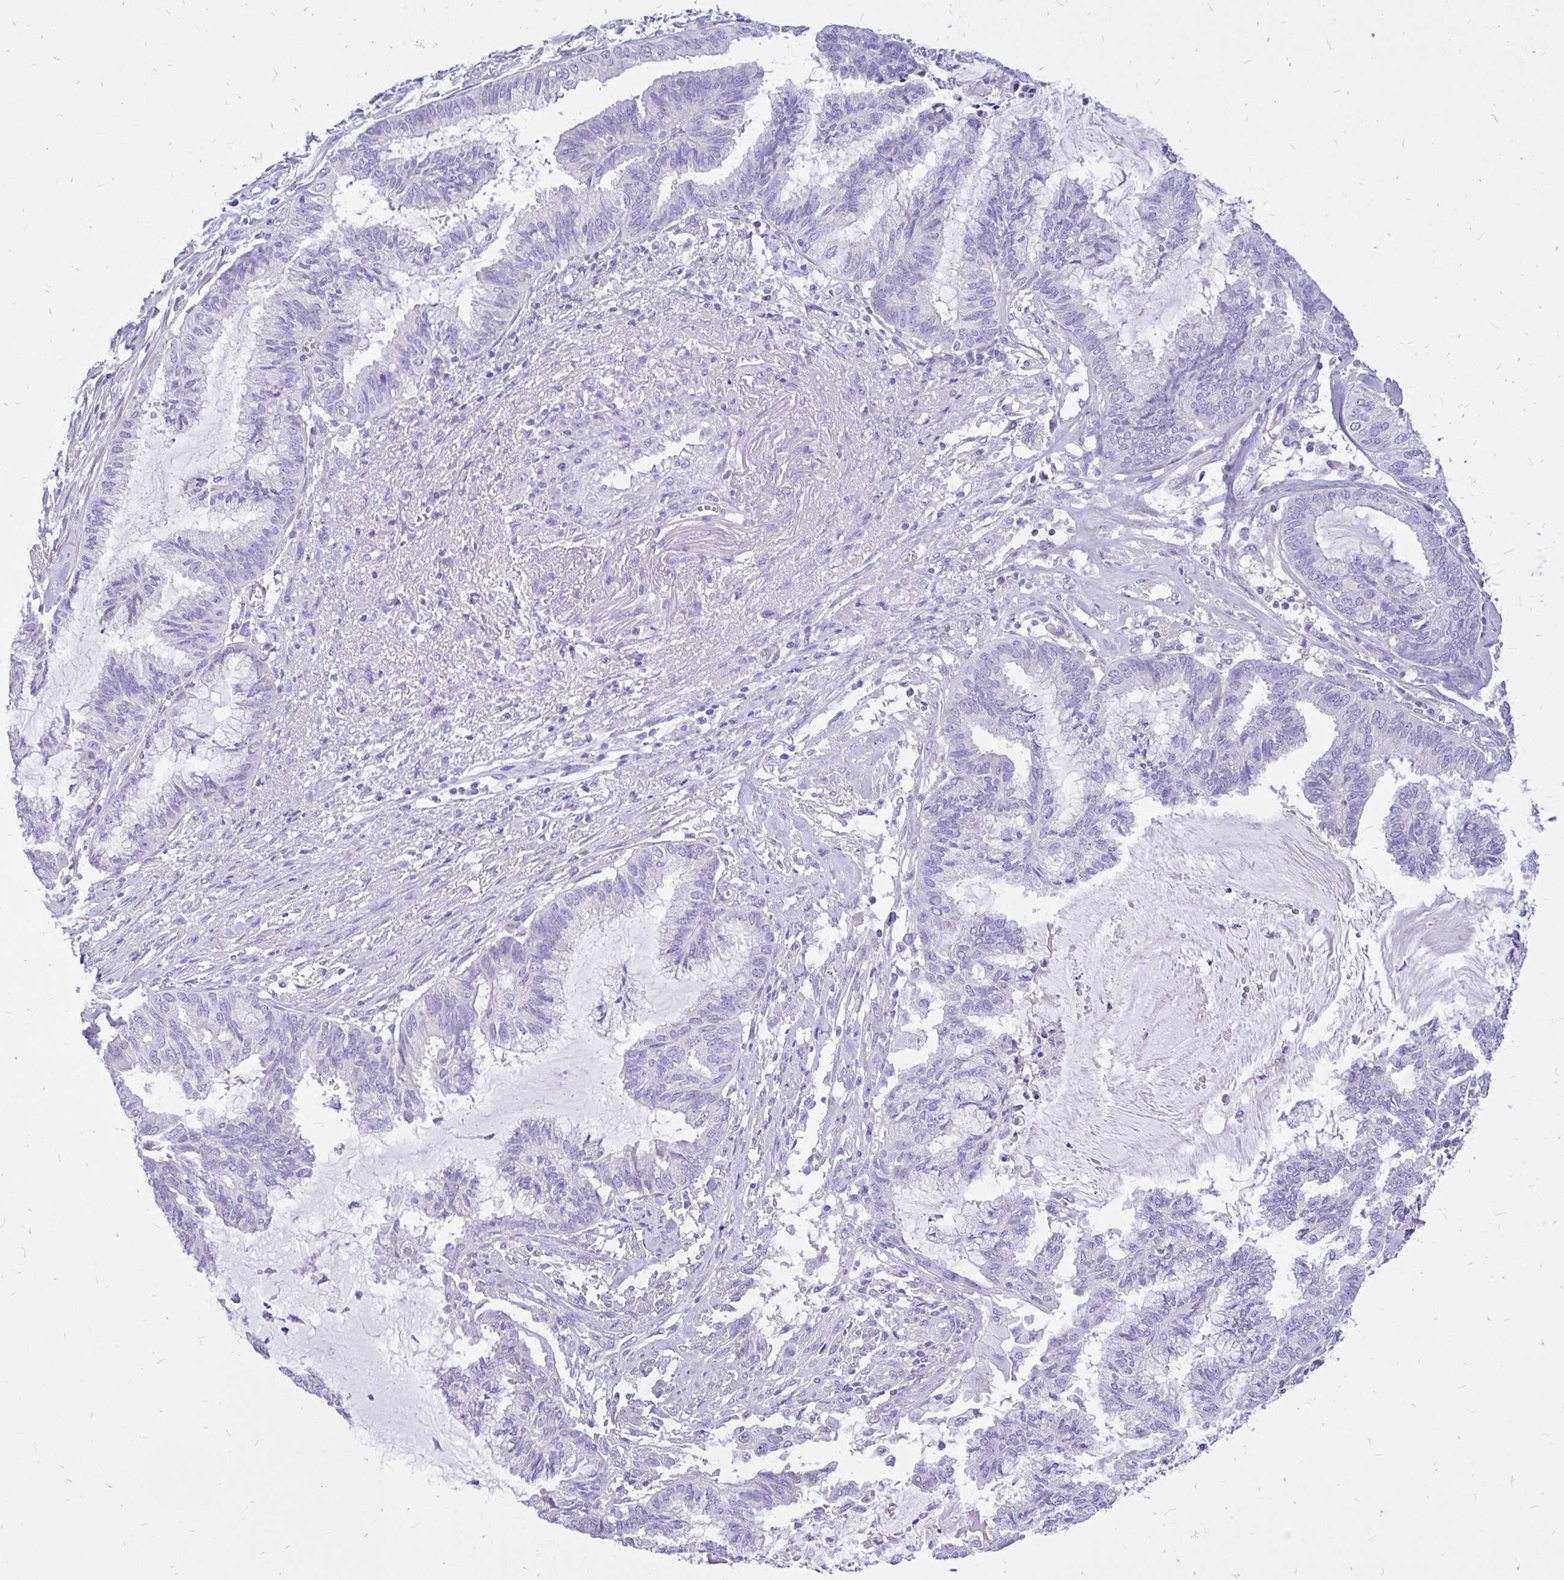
{"staining": {"intensity": "negative", "quantity": "none", "location": "none"}, "tissue": "endometrial cancer", "cell_type": "Tumor cells", "image_type": "cancer", "snomed": [{"axis": "morphology", "description": "Adenocarcinoma, NOS"}, {"axis": "topography", "description": "Endometrium"}], "caption": "This is an immunohistochemistry (IHC) image of adenocarcinoma (endometrial). There is no staining in tumor cells.", "gene": "MAP1LC3A", "patient": {"sex": "female", "age": 86}}